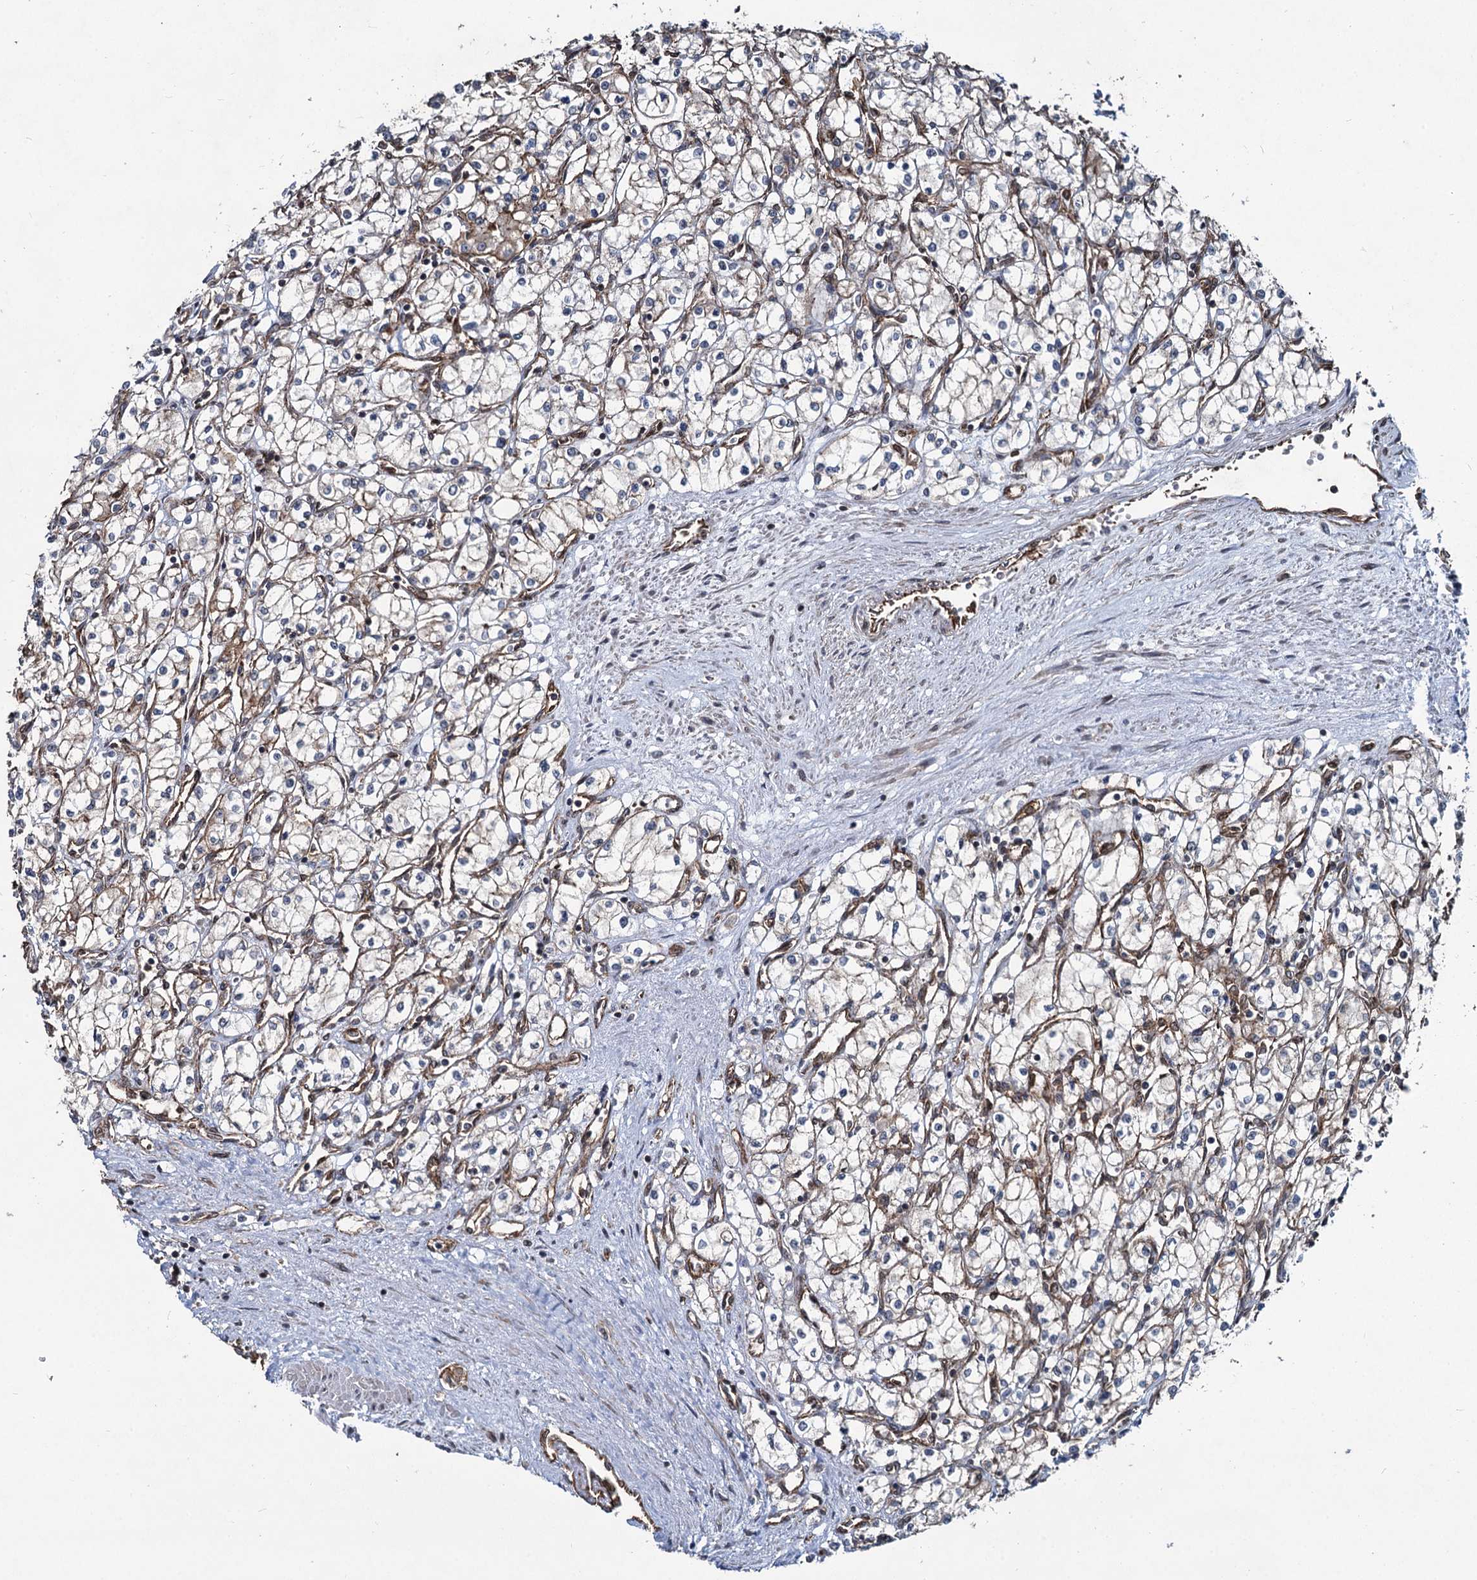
{"staining": {"intensity": "negative", "quantity": "none", "location": "none"}, "tissue": "renal cancer", "cell_type": "Tumor cells", "image_type": "cancer", "snomed": [{"axis": "morphology", "description": "Adenocarcinoma, NOS"}, {"axis": "topography", "description": "Kidney"}], "caption": "This is a photomicrograph of immunohistochemistry (IHC) staining of renal adenocarcinoma, which shows no positivity in tumor cells. The staining was performed using DAB (3,3'-diaminobenzidine) to visualize the protein expression in brown, while the nuclei were stained in blue with hematoxylin (Magnification: 20x).", "gene": "SVIP", "patient": {"sex": "male", "age": 59}}